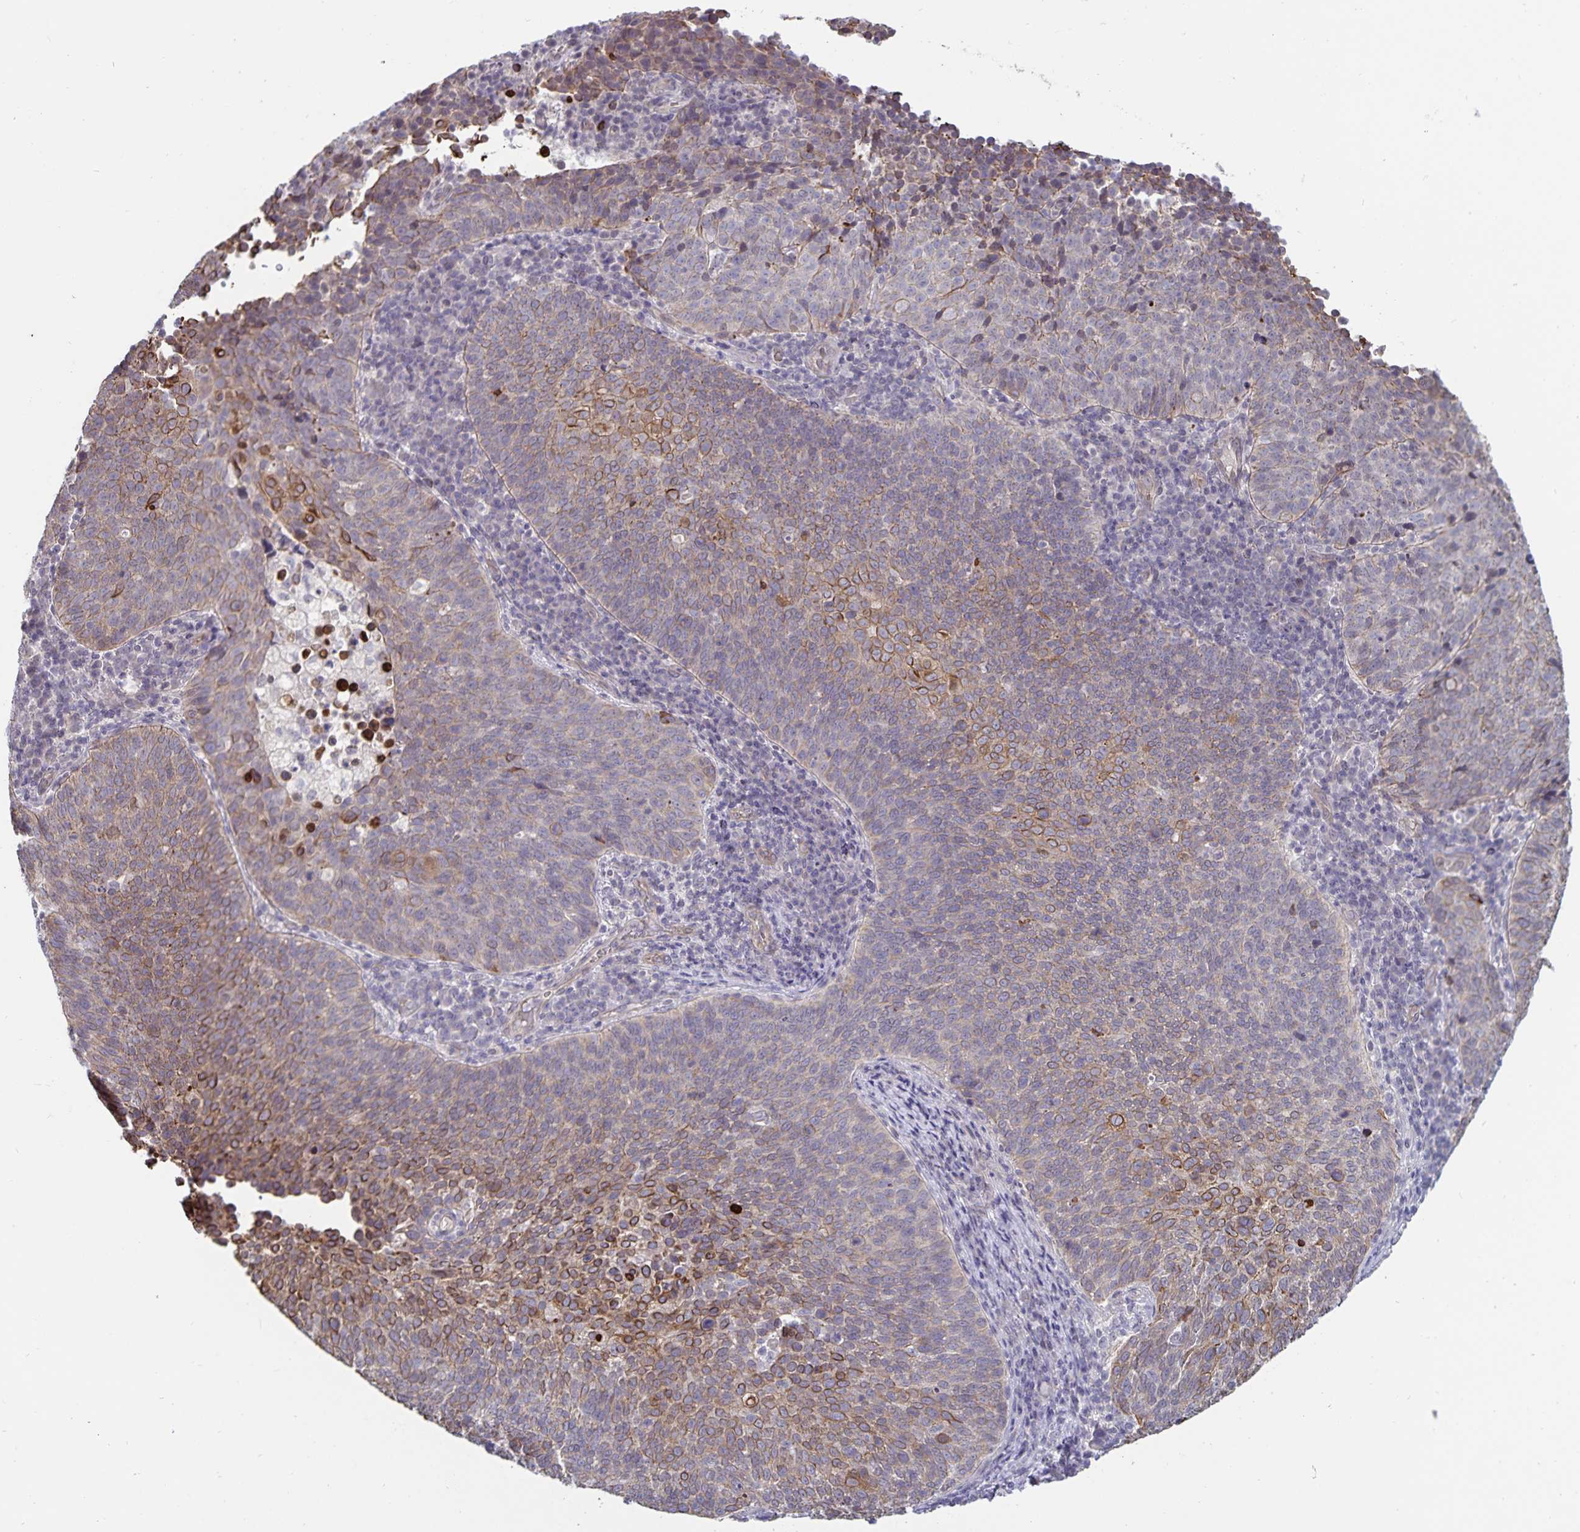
{"staining": {"intensity": "moderate", "quantity": "<25%", "location": "cytoplasmic/membranous"}, "tissue": "cervical cancer", "cell_type": "Tumor cells", "image_type": "cancer", "snomed": [{"axis": "morphology", "description": "Squamous cell carcinoma, NOS"}, {"axis": "topography", "description": "Cervix"}], "caption": "The immunohistochemical stain labels moderate cytoplasmic/membranous positivity in tumor cells of cervical cancer tissue.", "gene": "CDKN2B", "patient": {"sex": "female", "age": 34}}